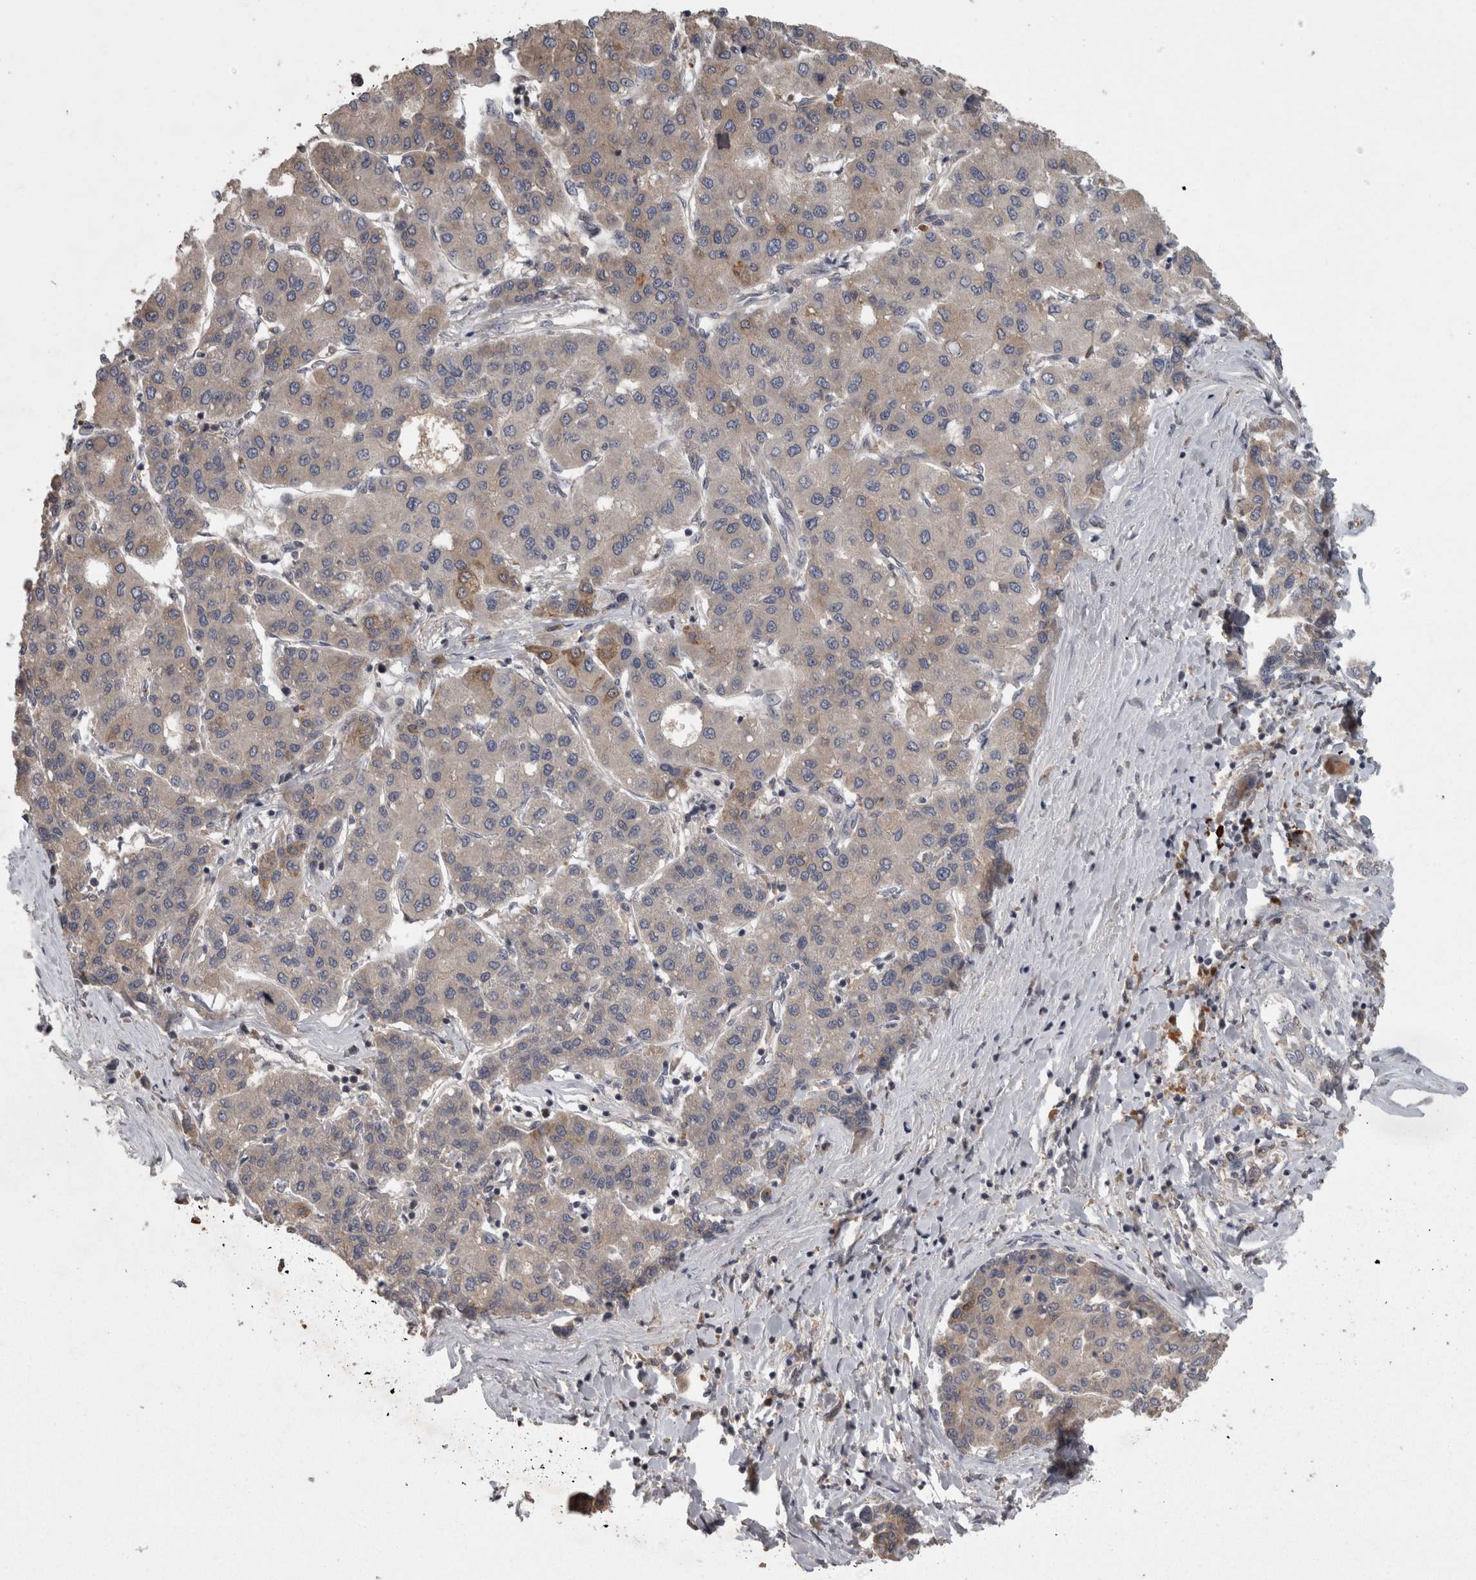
{"staining": {"intensity": "weak", "quantity": "<25%", "location": "cytoplasmic/membranous"}, "tissue": "liver cancer", "cell_type": "Tumor cells", "image_type": "cancer", "snomed": [{"axis": "morphology", "description": "Carcinoma, Hepatocellular, NOS"}, {"axis": "topography", "description": "Liver"}], "caption": "This is an IHC histopathology image of liver cancer (hepatocellular carcinoma). There is no staining in tumor cells.", "gene": "PCM1", "patient": {"sex": "male", "age": 65}}